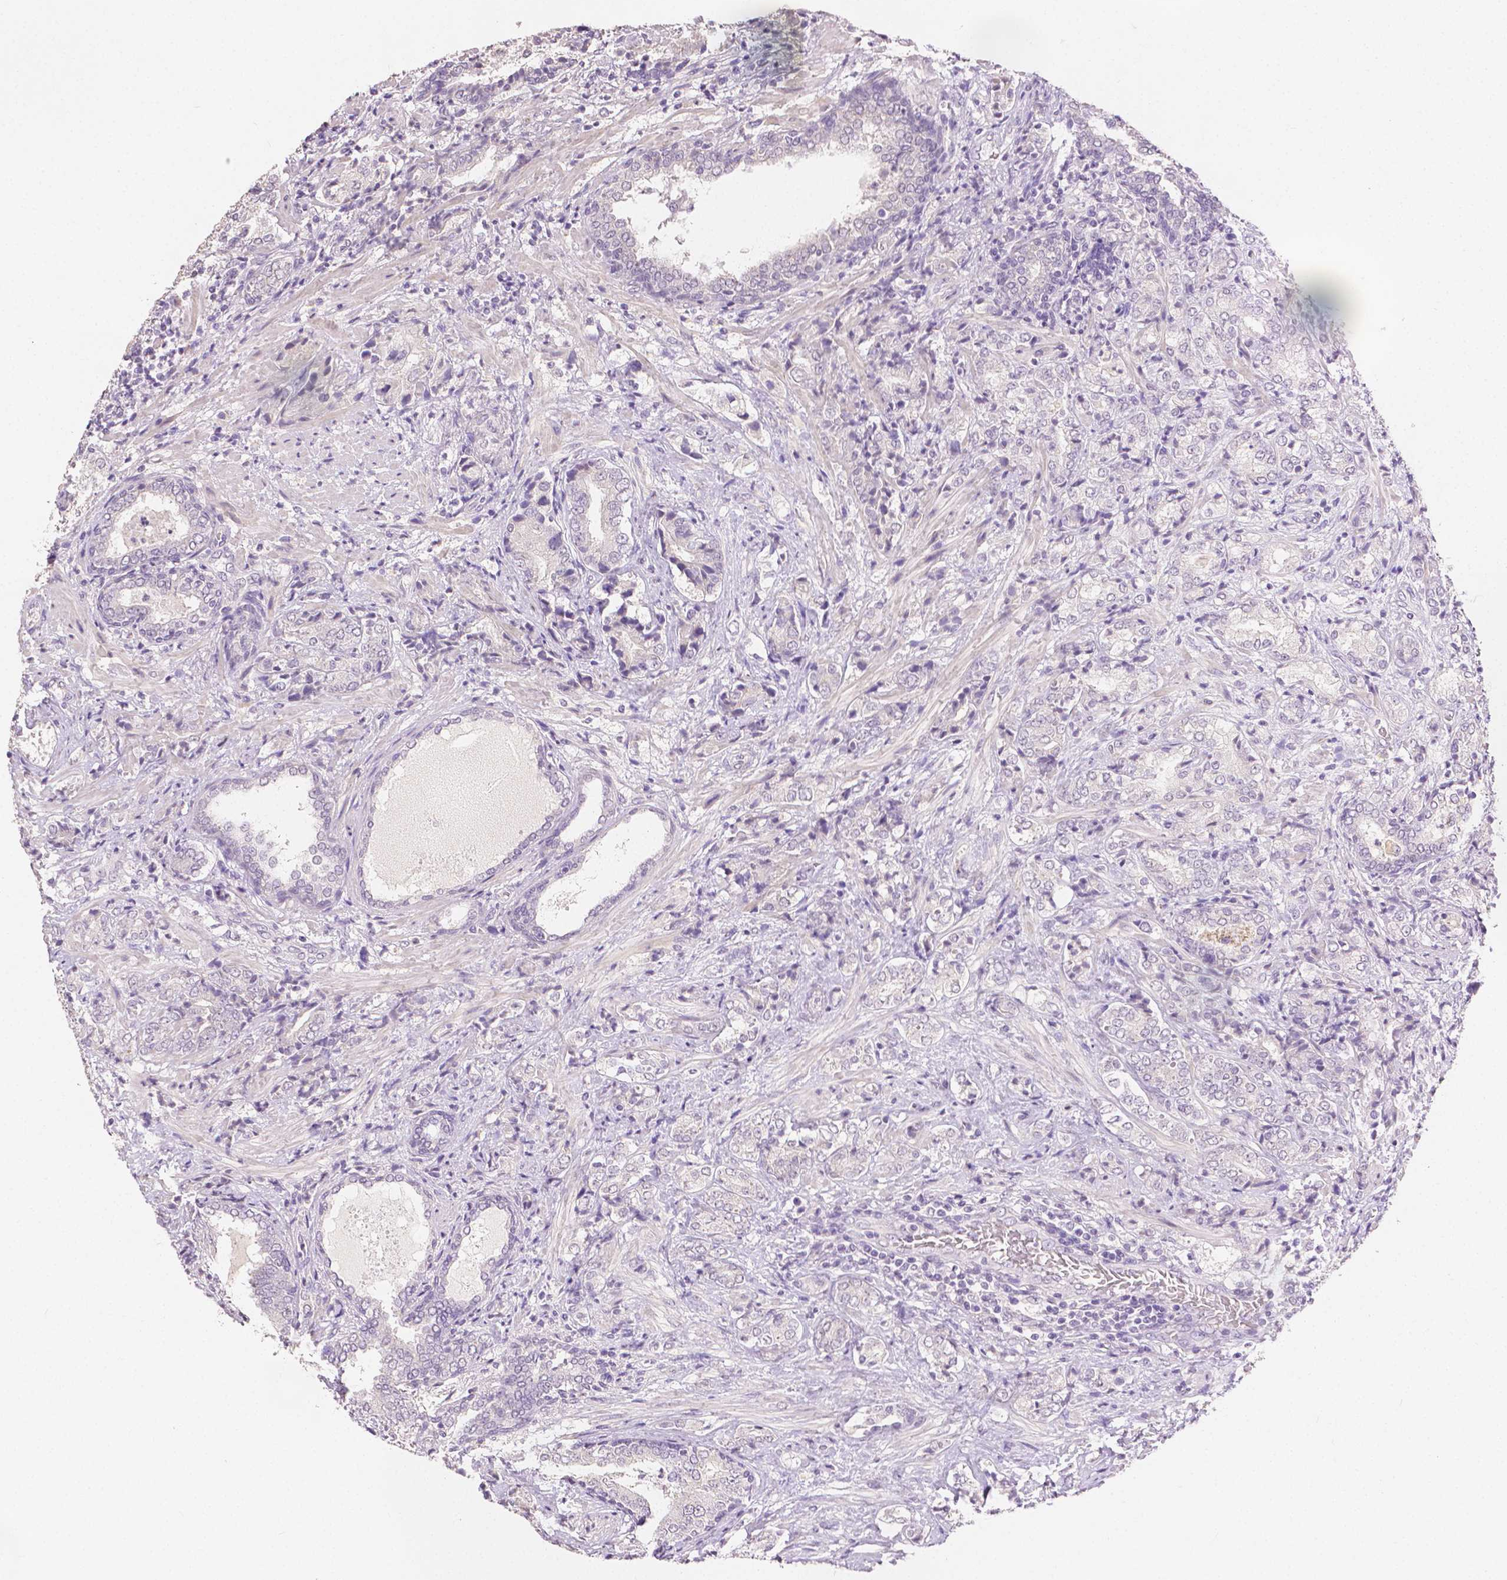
{"staining": {"intensity": "negative", "quantity": "none", "location": "none"}, "tissue": "prostate cancer", "cell_type": "Tumor cells", "image_type": "cancer", "snomed": [{"axis": "morphology", "description": "Adenocarcinoma, High grade"}, {"axis": "topography", "description": "Prostate"}], "caption": "Immunohistochemistry (IHC) photomicrograph of neoplastic tissue: human prostate cancer stained with DAB displays no significant protein expression in tumor cells.", "gene": "TGM1", "patient": {"sex": "male", "age": 62}}